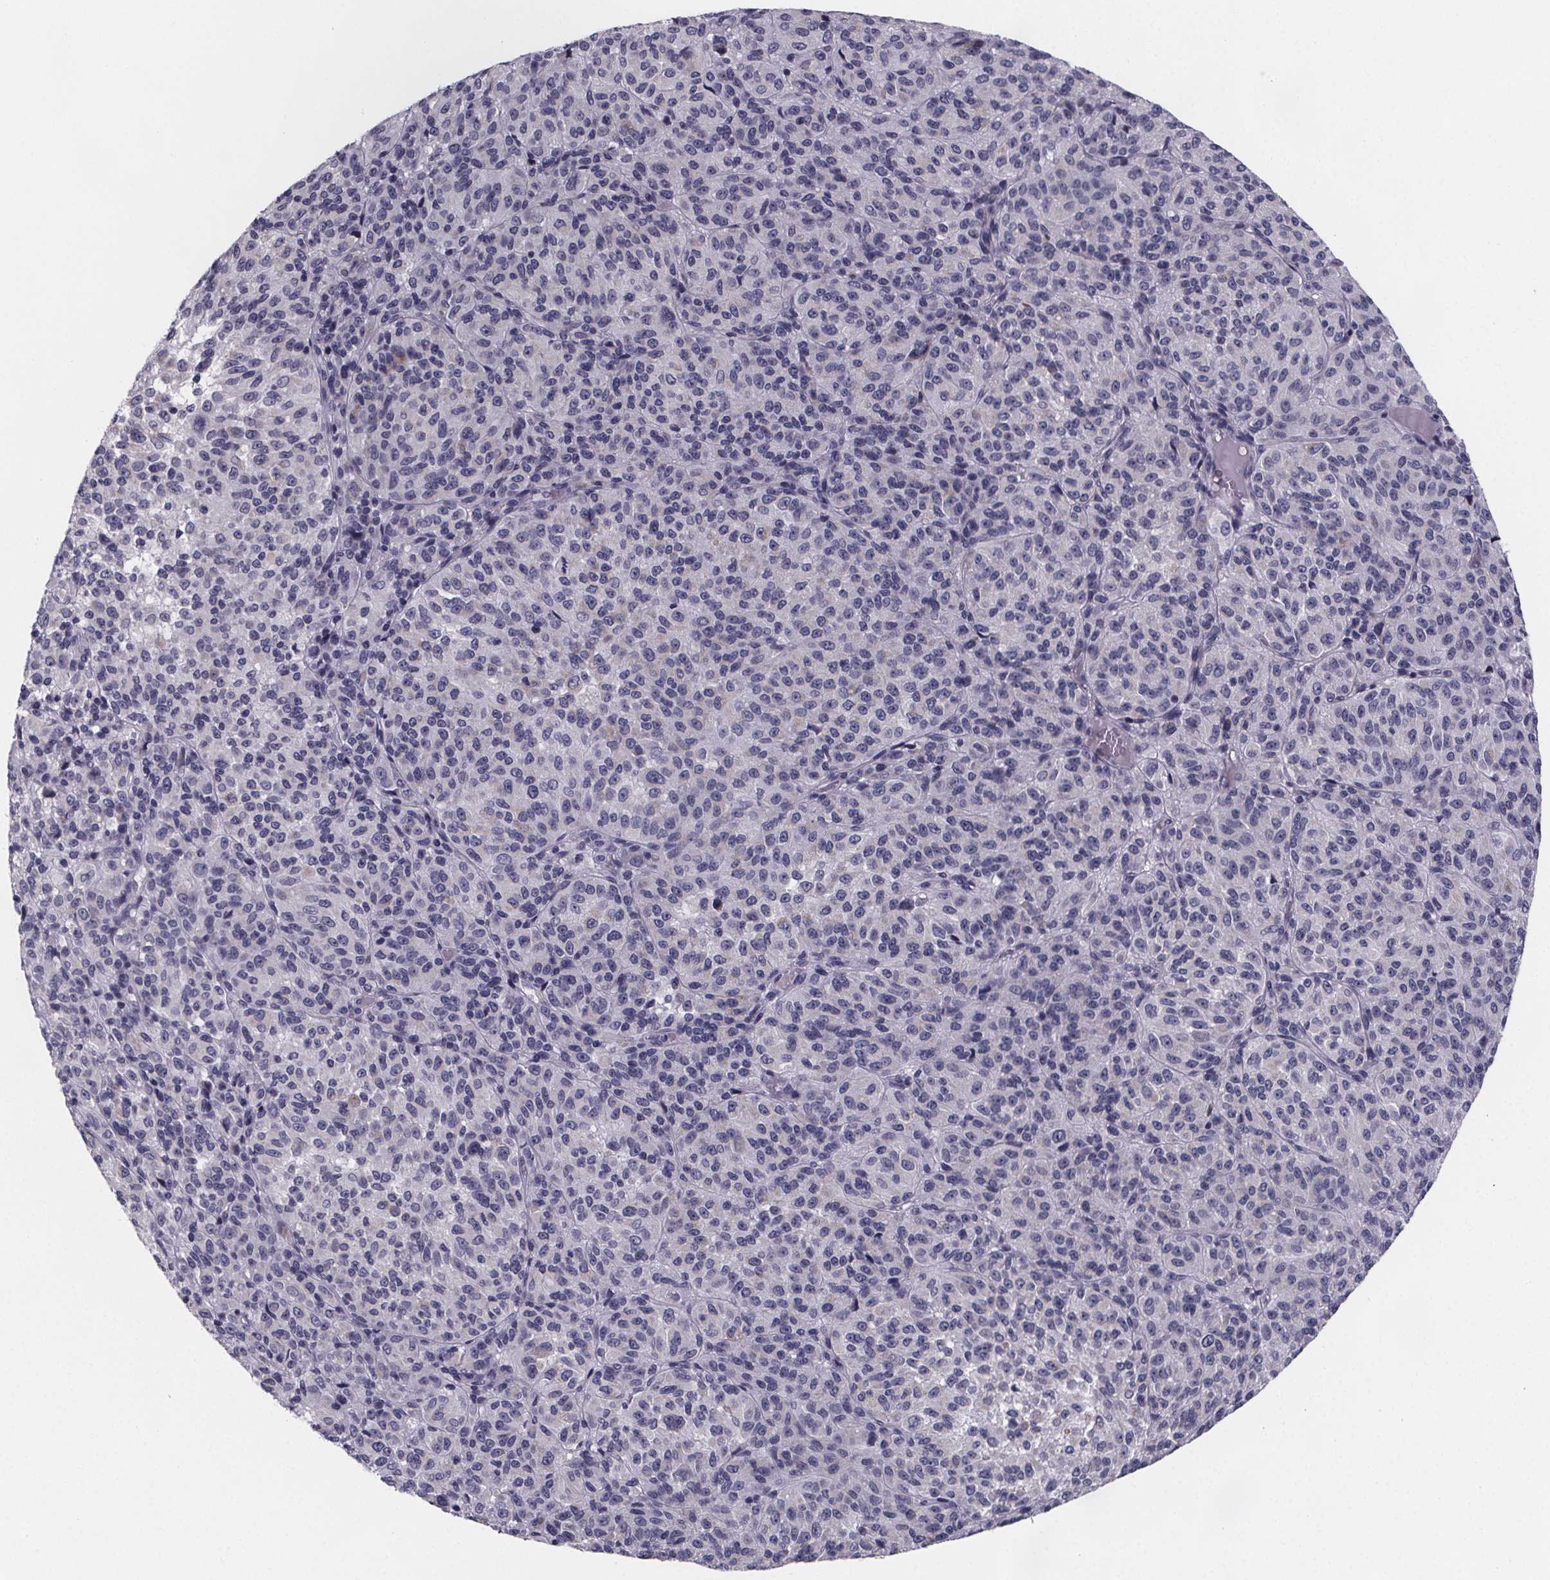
{"staining": {"intensity": "negative", "quantity": "none", "location": "none"}, "tissue": "melanoma", "cell_type": "Tumor cells", "image_type": "cancer", "snomed": [{"axis": "morphology", "description": "Malignant melanoma, Metastatic site"}, {"axis": "topography", "description": "Brain"}], "caption": "Histopathology image shows no significant protein staining in tumor cells of melanoma.", "gene": "PAH", "patient": {"sex": "female", "age": 56}}